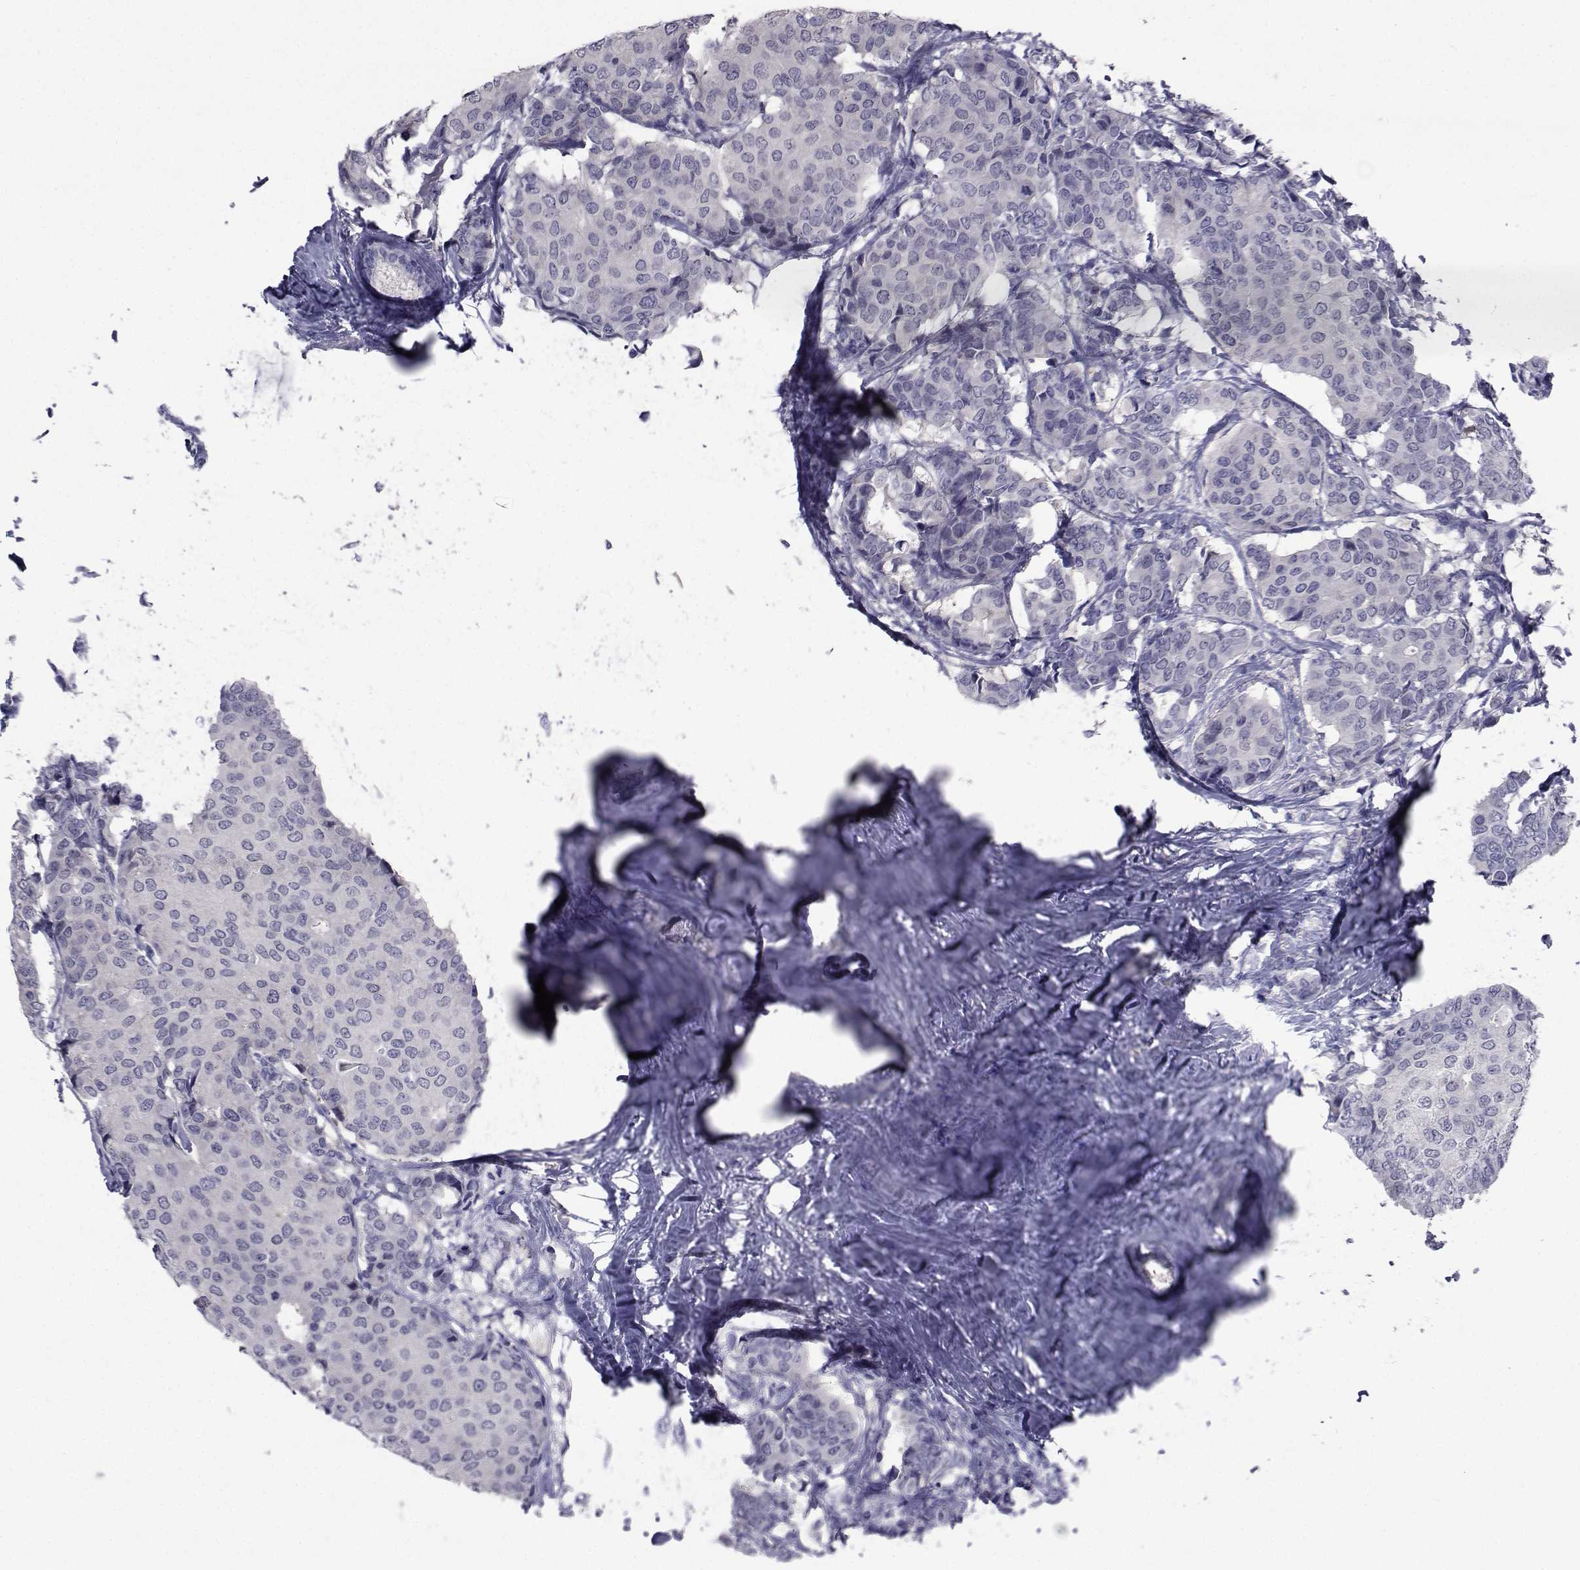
{"staining": {"intensity": "negative", "quantity": "none", "location": "none"}, "tissue": "breast cancer", "cell_type": "Tumor cells", "image_type": "cancer", "snomed": [{"axis": "morphology", "description": "Duct carcinoma"}, {"axis": "topography", "description": "Breast"}], "caption": "An immunohistochemistry photomicrograph of breast cancer is shown. There is no staining in tumor cells of breast cancer.", "gene": "SEMA5B", "patient": {"sex": "female", "age": 75}}